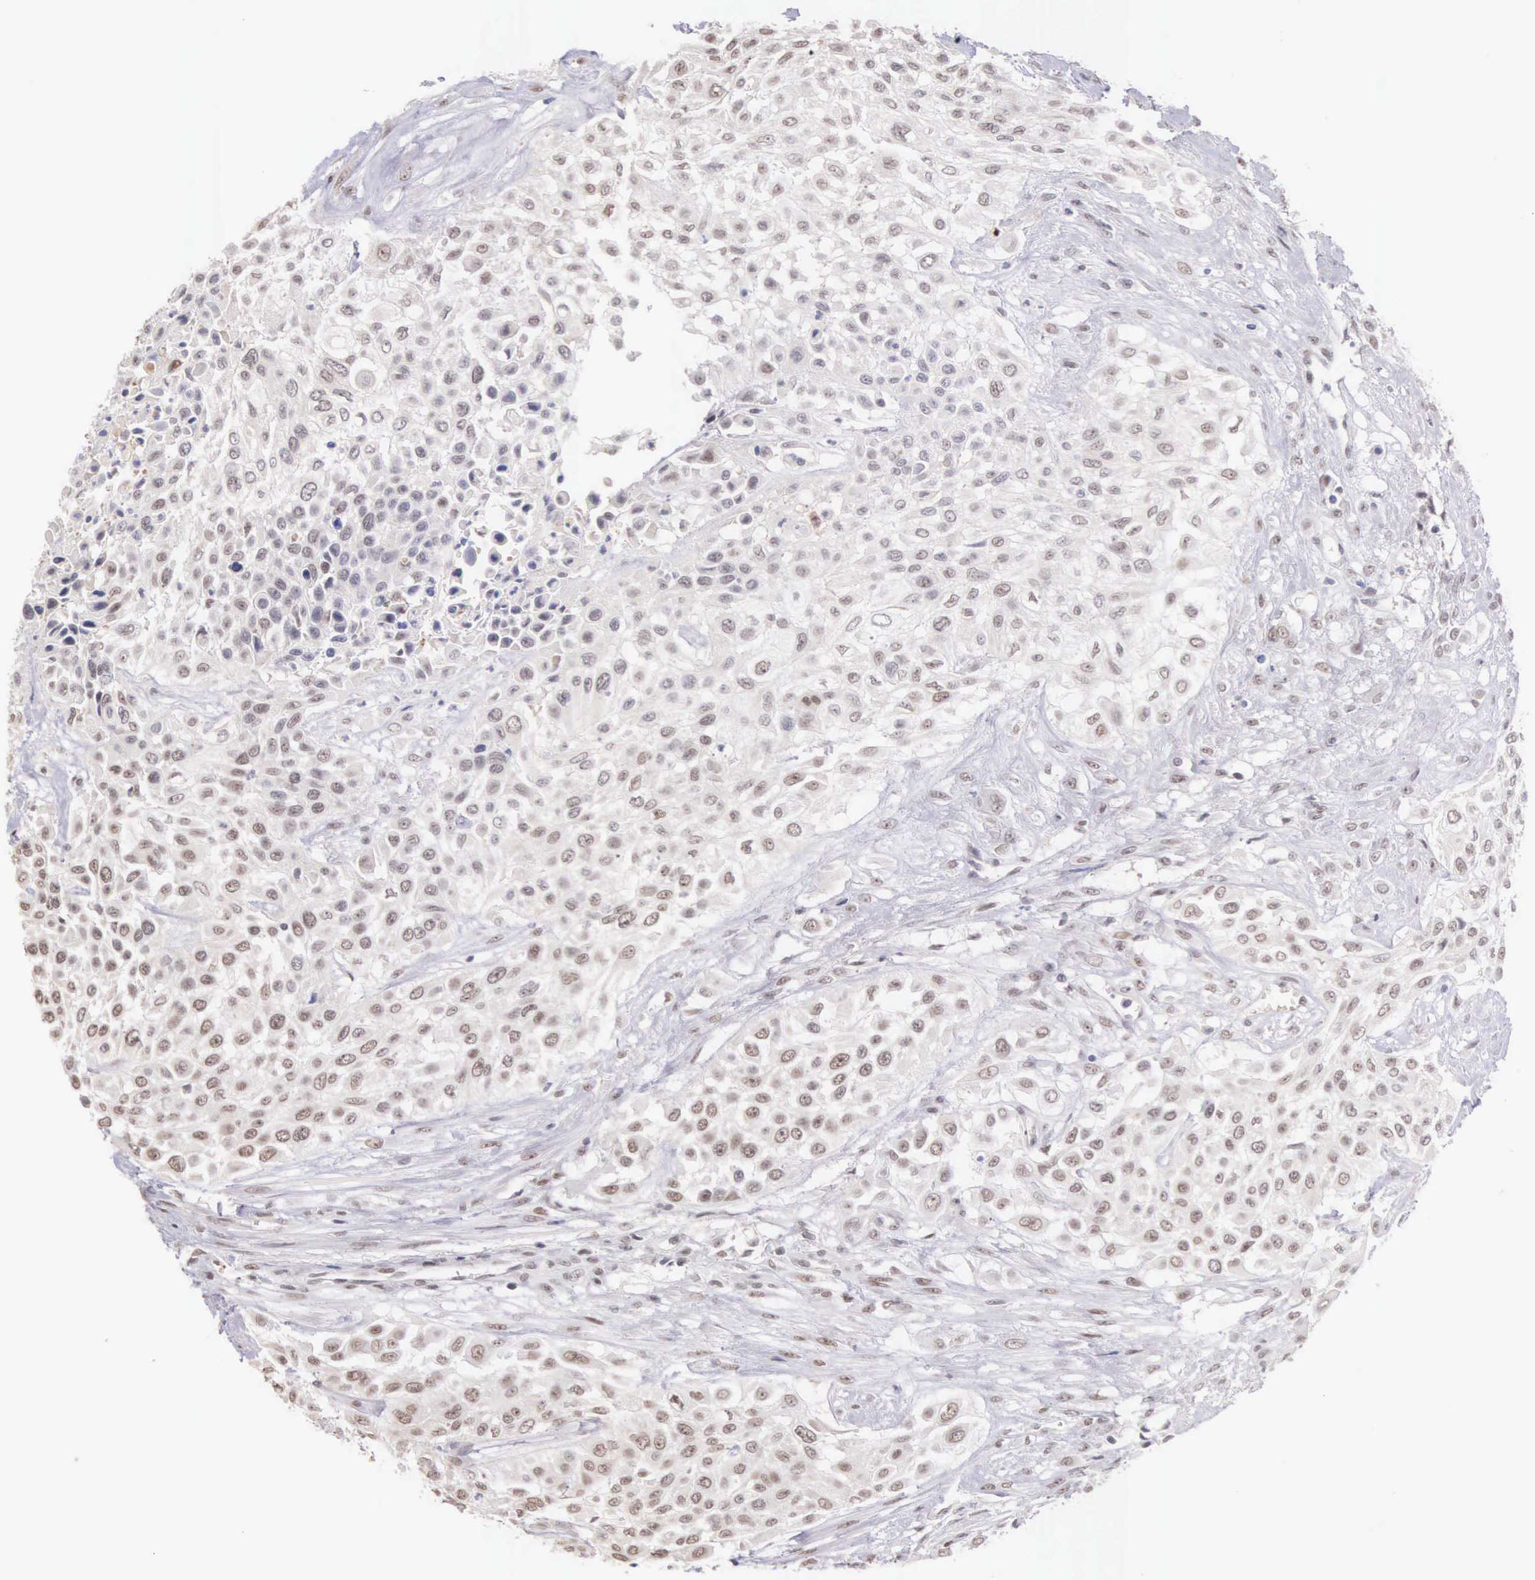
{"staining": {"intensity": "weak", "quantity": "<25%", "location": "nuclear"}, "tissue": "urothelial cancer", "cell_type": "Tumor cells", "image_type": "cancer", "snomed": [{"axis": "morphology", "description": "Urothelial carcinoma, High grade"}, {"axis": "topography", "description": "Urinary bladder"}], "caption": "Tumor cells show no significant positivity in urothelial cancer.", "gene": "HMGXB4", "patient": {"sex": "male", "age": 57}}